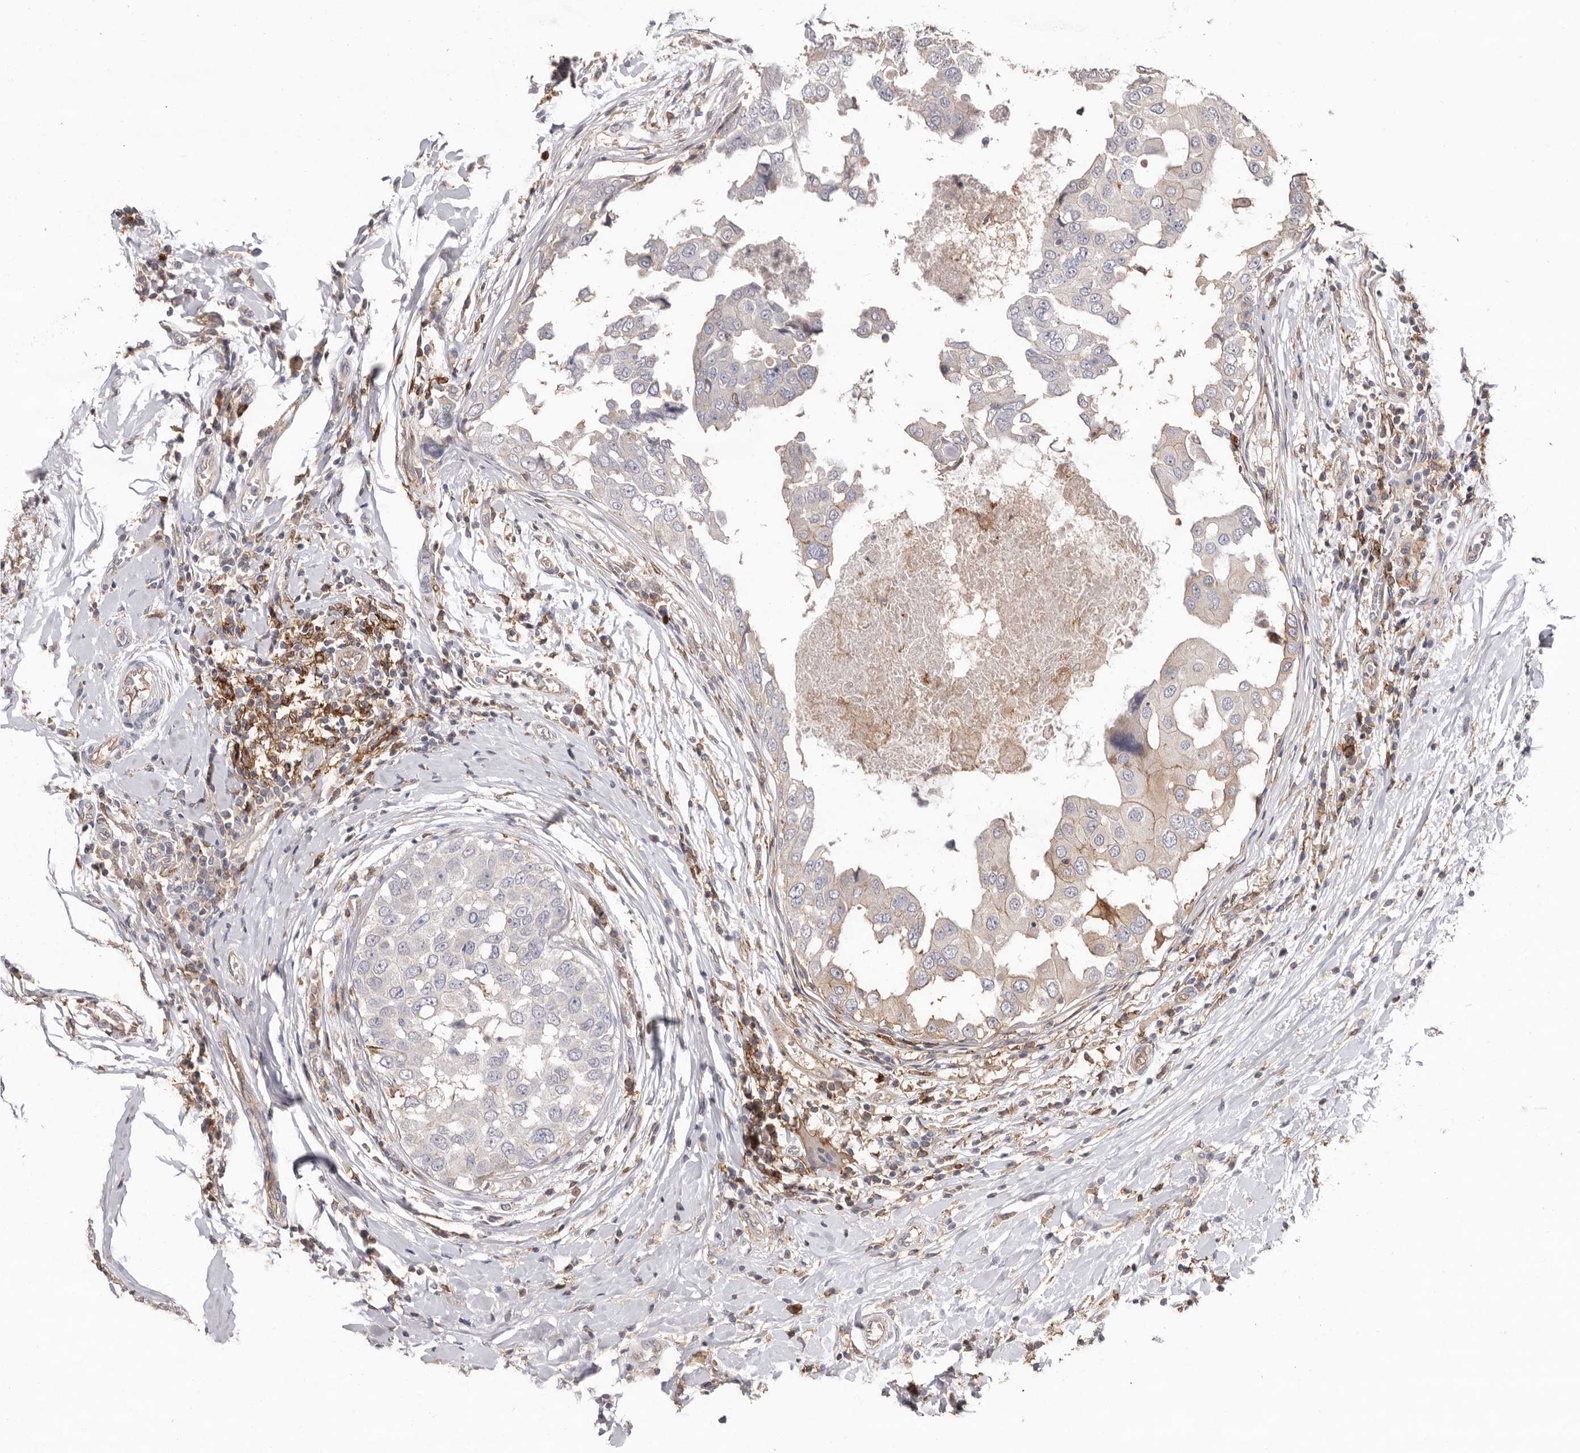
{"staining": {"intensity": "weak", "quantity": "<25%", "location": "cytoplasmic/membranous"}, "tissue": "breast cancer", "cell_type": "Tumor cells", "image_type": "cancer", "snomed": [{"axis": "morphology", "description": "Duct carcinoma"}, {"axis": "topography", "description": "Breast"}], "caption": "Immunohistochemistry (IHC) image of breast invasive ductal carcinoma stained for a protein (brown), which demonstrates no staining in tumor cells. (DAB IHC, high magnification).", "gene": "MMACHC", "patient": {"sex": "female", "age": 27}}